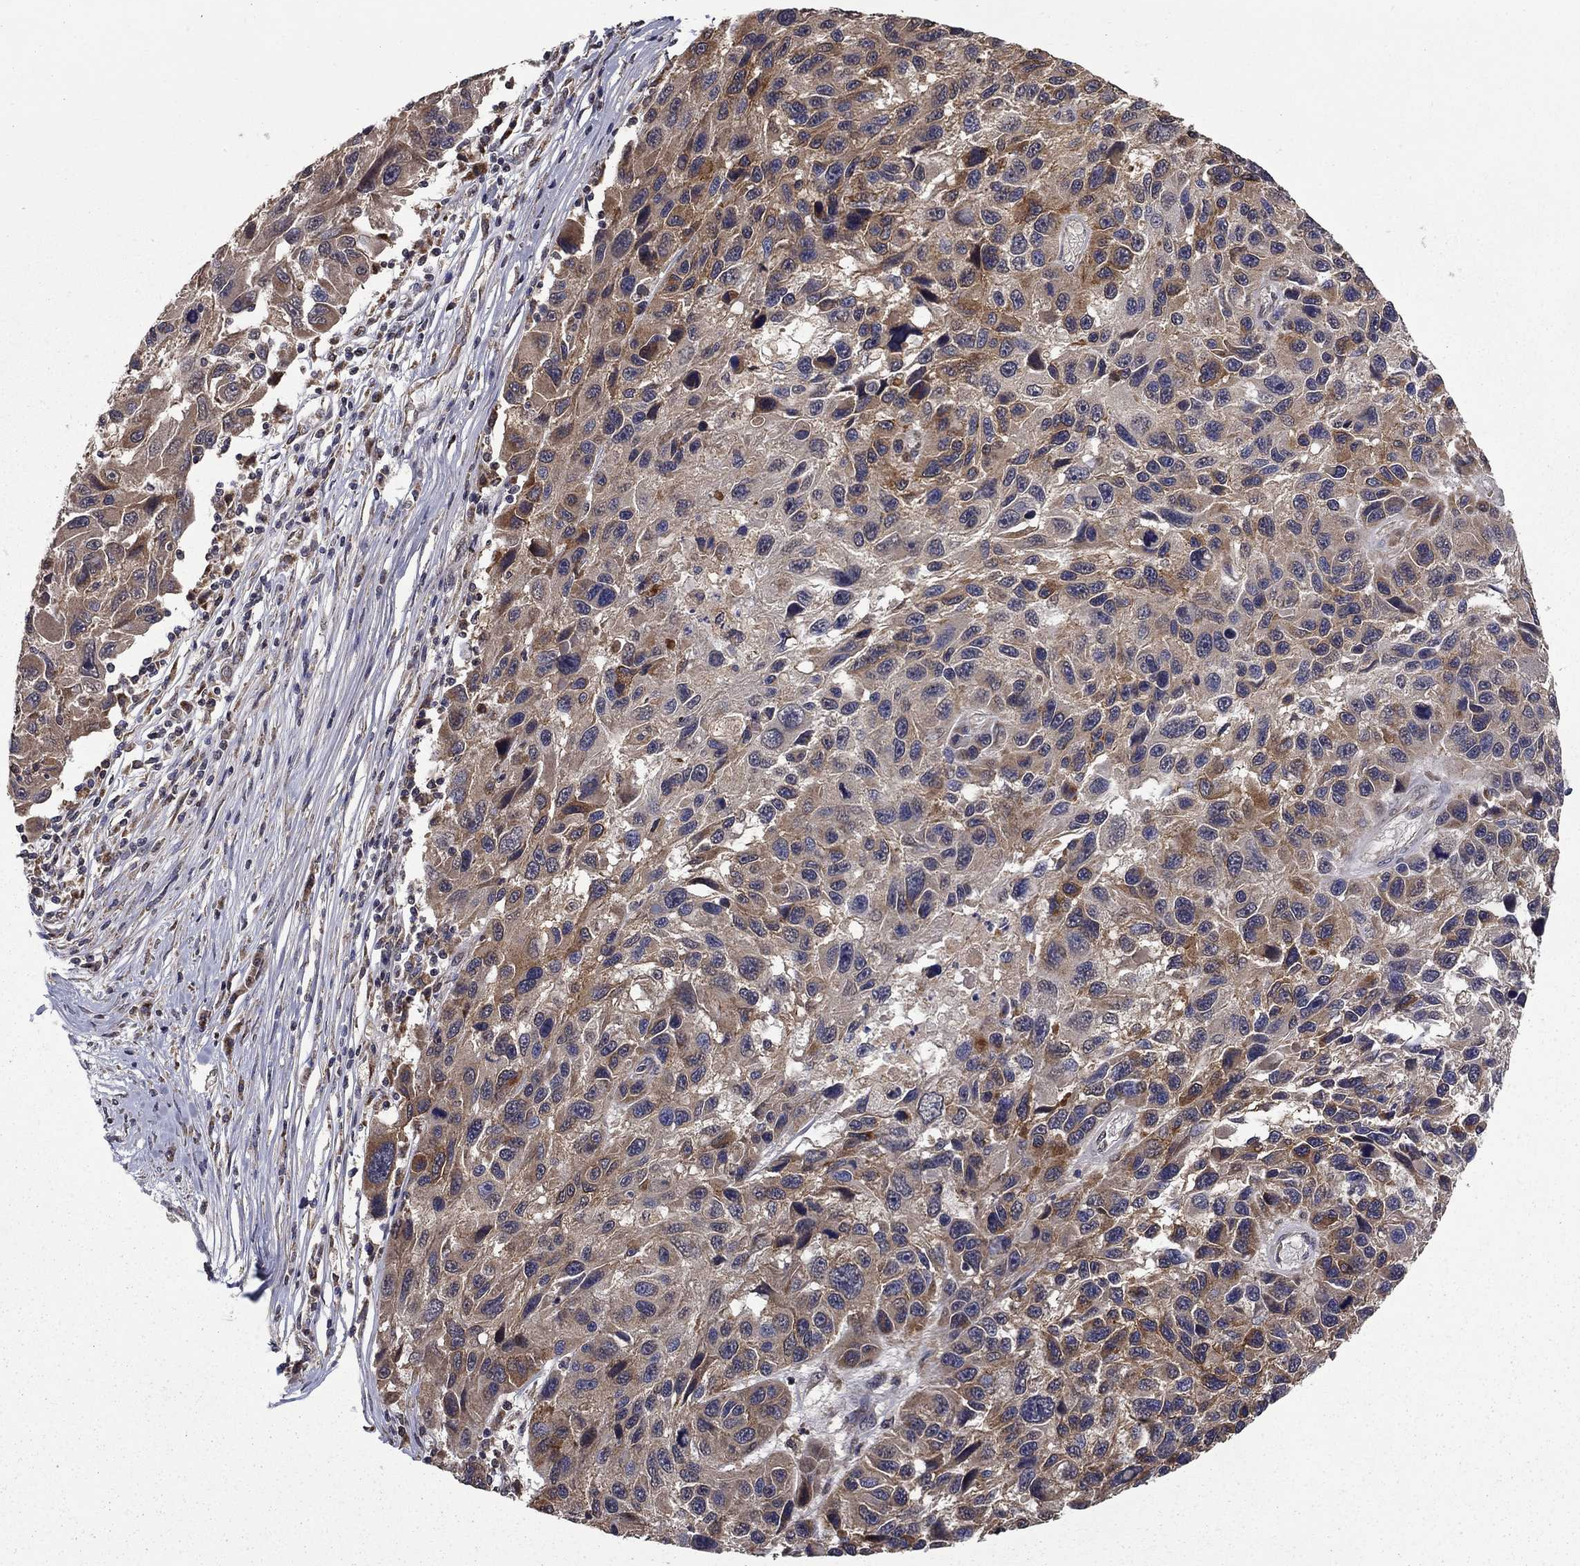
{"staining": {"intensity": "moderate", "quantity": "<25%", "location": "cytoplasmic/membranous"}, "tissue": "melanoma", "cell_type": "Tumor cells", "image_type": "cancer", "snomed": [{"axis": "morphology", "description": "Malignant melanoma, NOS"}, {"axis": "topography", "description": "Skin"}], "caption": "Melanoma was stained to show a protein in brown. There is low levels of moderate cytoplasmic/membranous expression in approximately <25% of tumor cells.", "gene": "SLC2A13", "patient": {"sex": "male", "age": 53}}